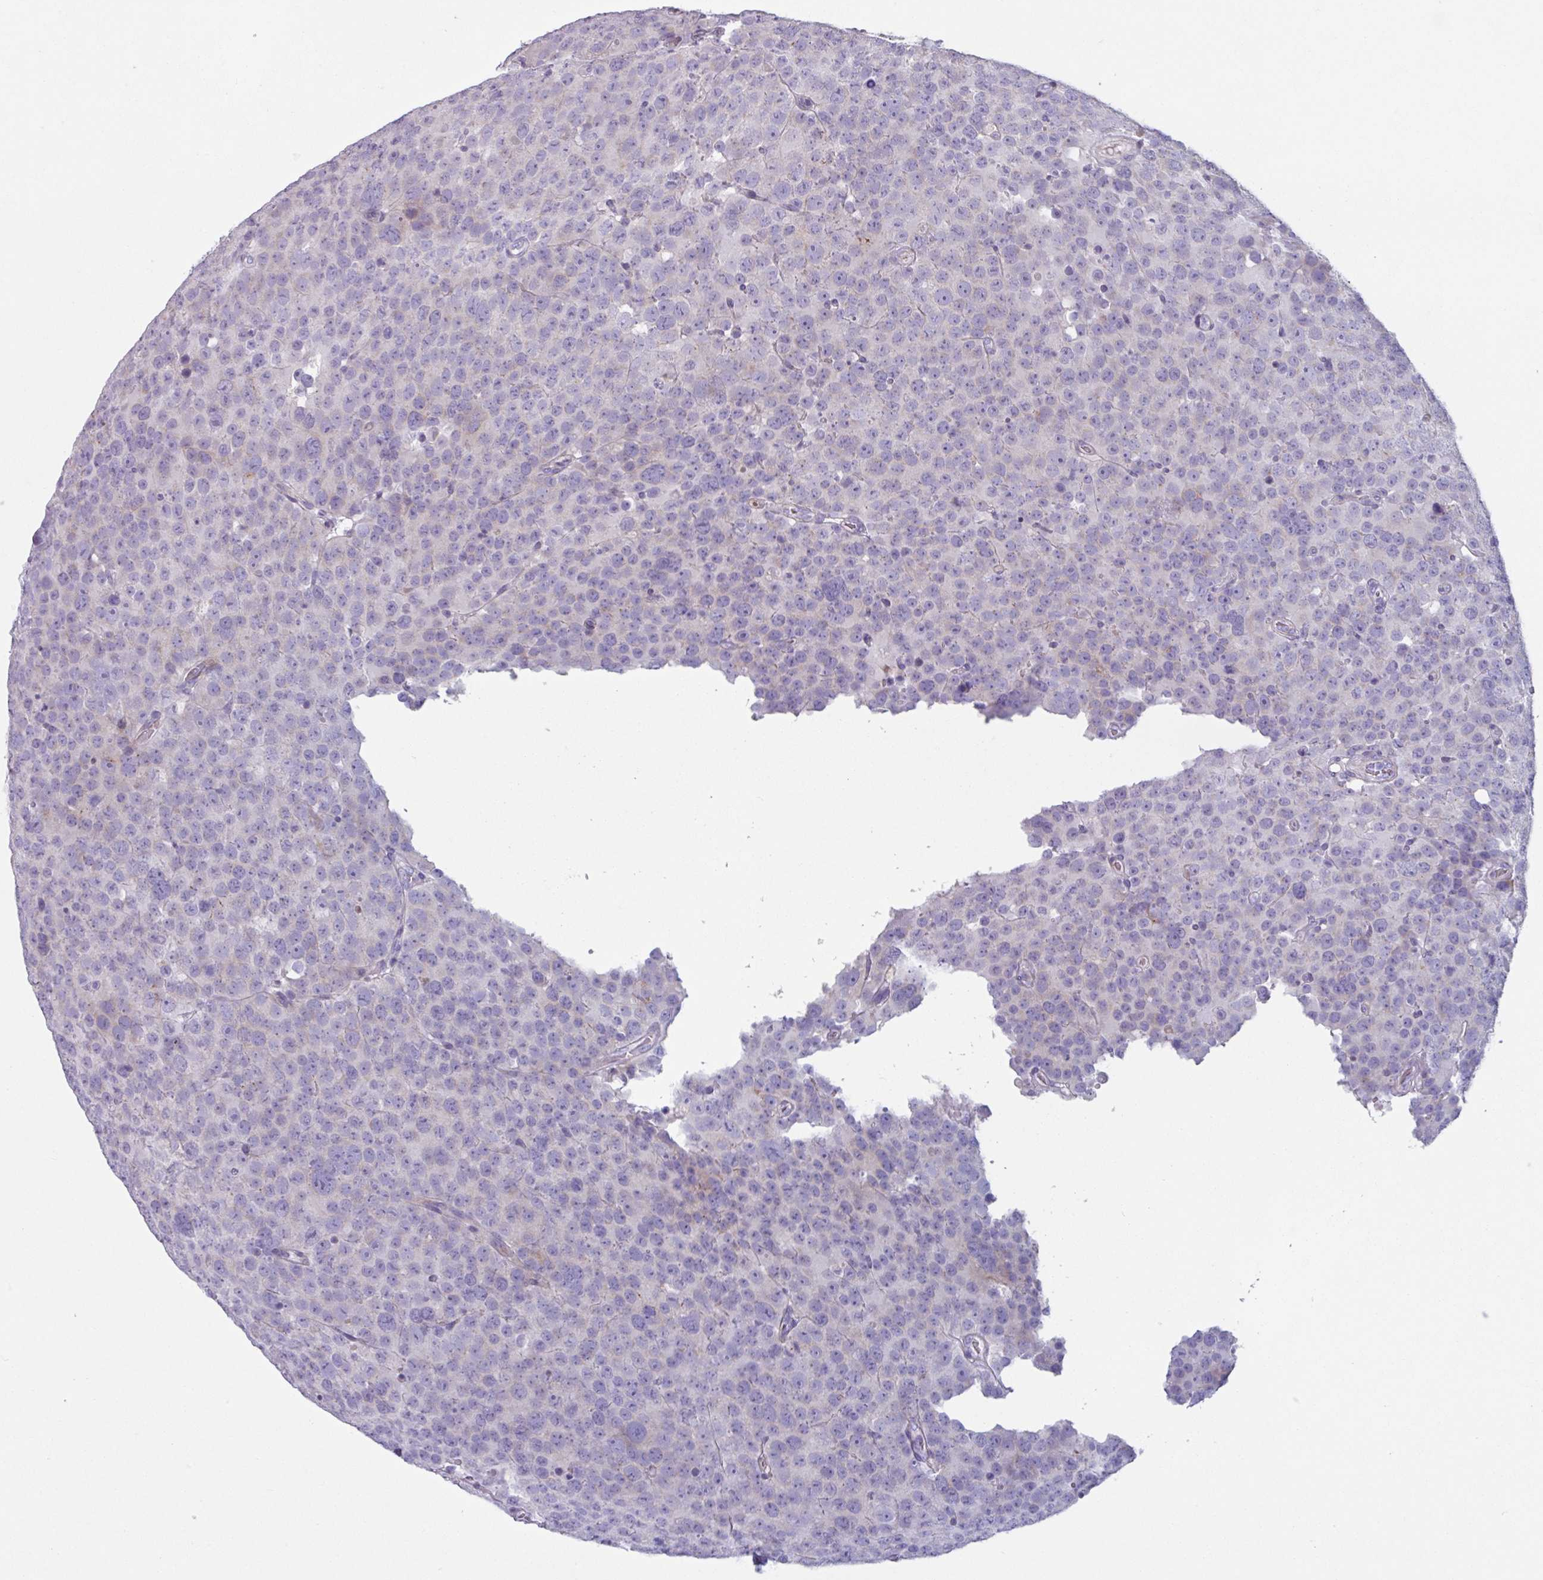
{"staining": {"intensity": "moderate", "quantity": "<25%", "location": "cytoplasmic/membranous"}, "tissue": "testis cancer", "cell_type": "Tumor cells", "image_type": "cancer", "snomed": [{"axis": "morphology", "description": "Seminoma, NOS"}, {"axis": "topography", "description": "Testis"}], "caption": "The immunohistochemical stain shows moderate cytoplasmic/membranous staining in tumor cells of testis seminoma tissue.", "gene": "ADGRE1", "patient": {"sex": "male", "age": 71}}